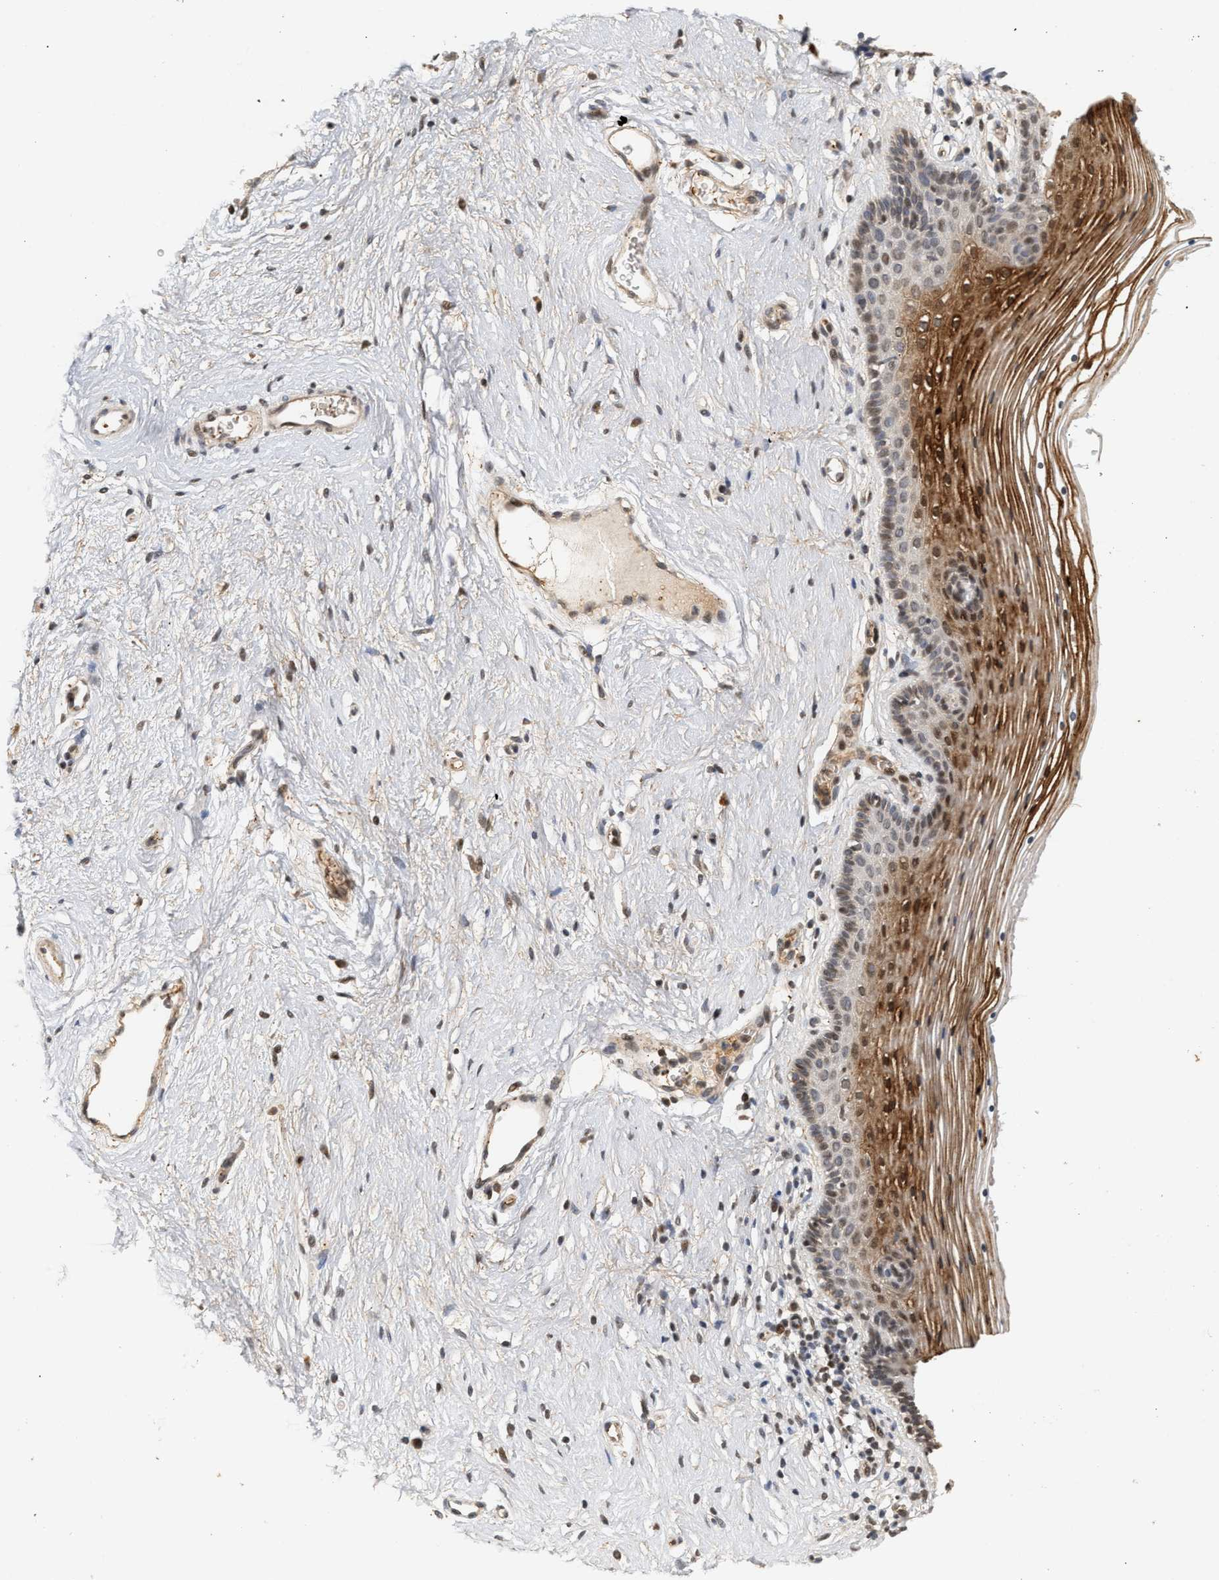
{"staining": {"intensity": "moderate", "quantity": "25%-75%", "location": "cytoplasmic/membranous"}, "tissue": "vagina", "cell_type": "Squamous epithelial cells", "image_type": "normal", "snomed": [{"axis": "morphology", "description": "Normal tissue, NOS"}, {"axis": "topography", "description": "Vagina"}], "caption": "Protein positivity by immunohistochemistry shows moderate cytoplasmic/membranous expression in about 25%-75% of squamous epithelial cells in normal vagina.", "gene": "PLXND1", "patient": {"sex": "female", "age": 32}}